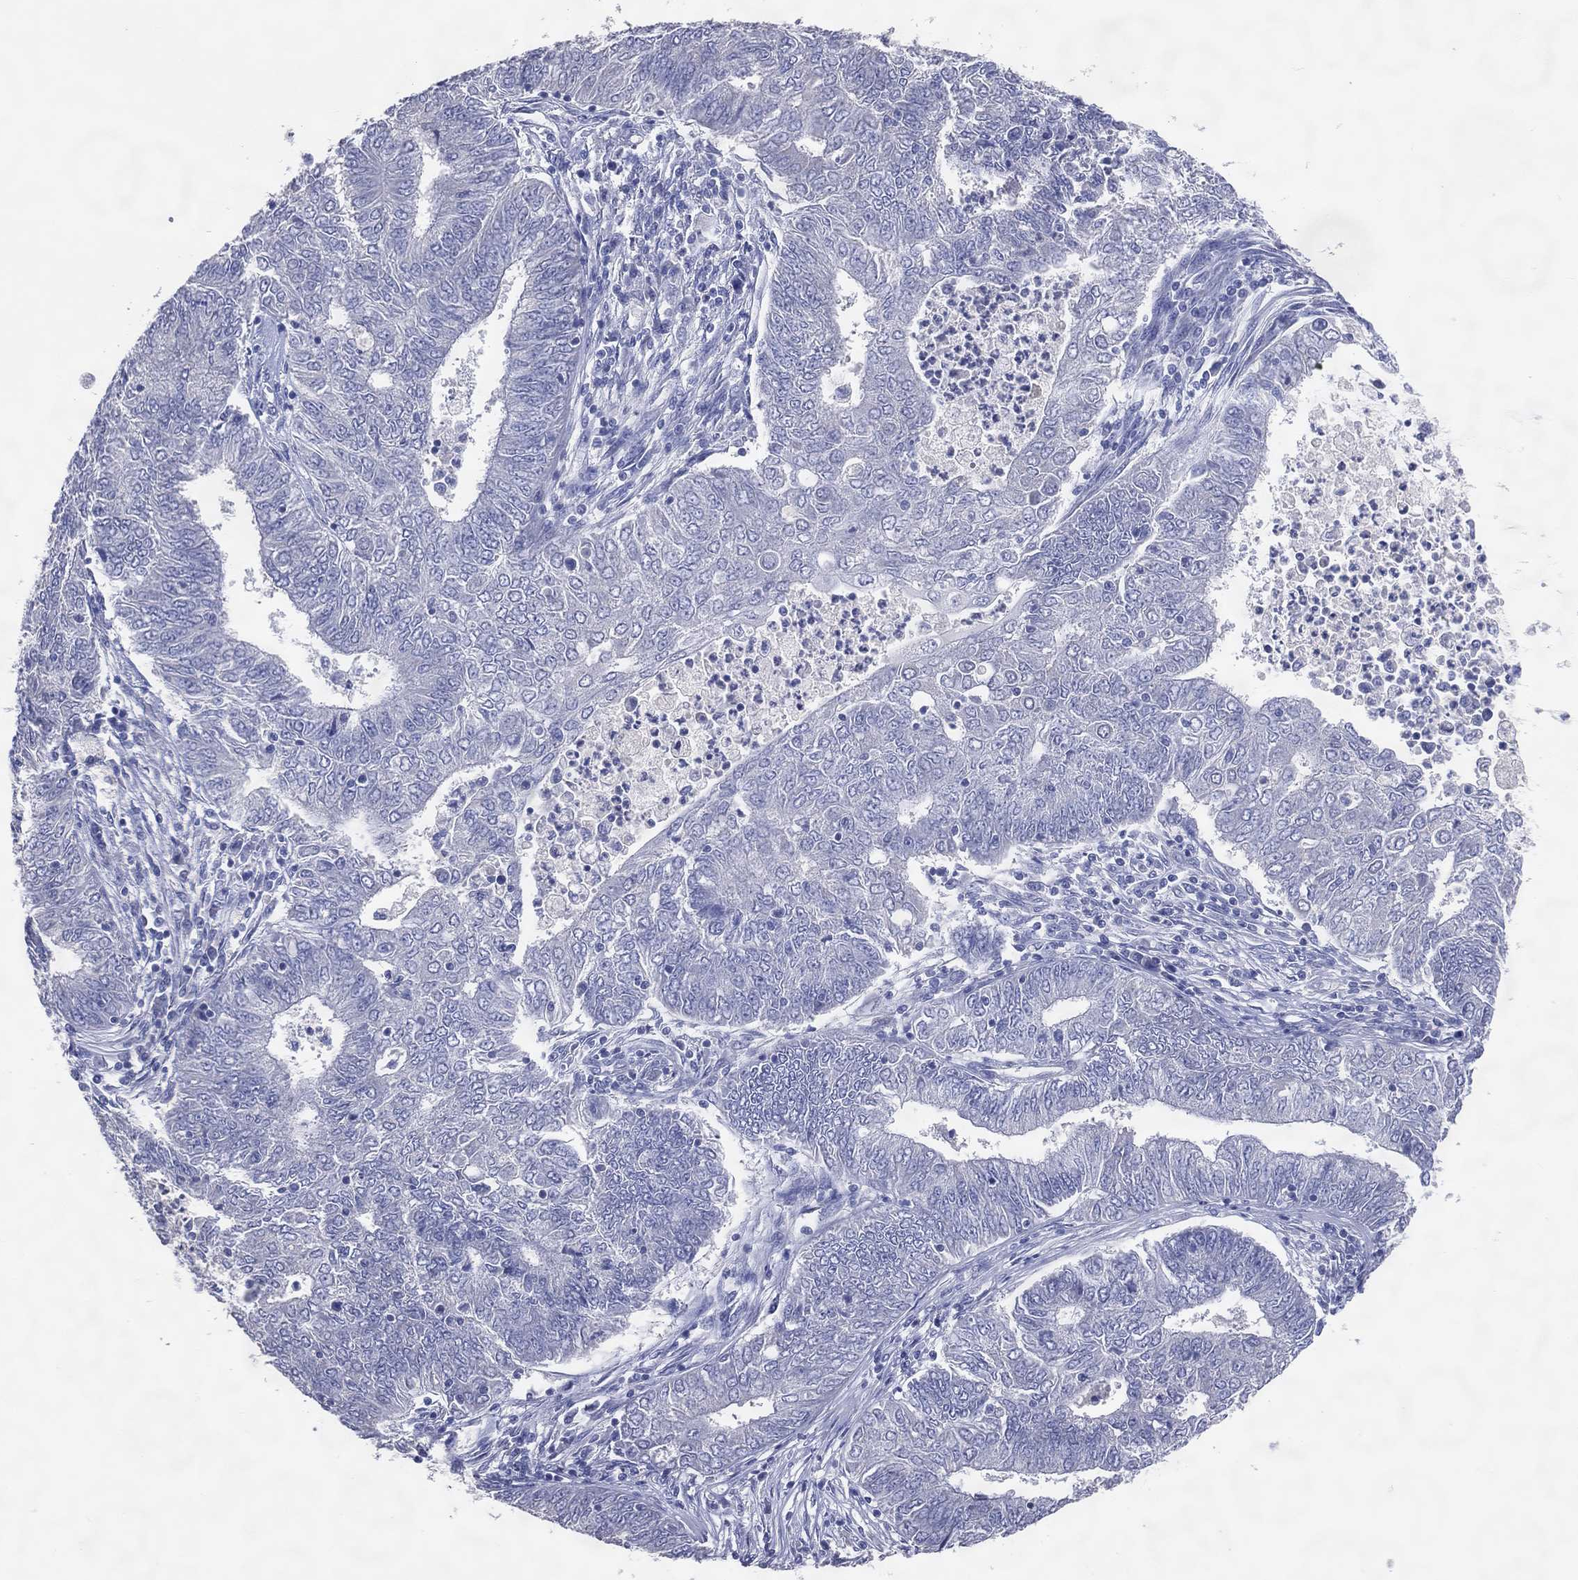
{"staining": {"intensity": "negative", "quantity": "none", "location": "none"}, "tissue": "endometrial cancer", "cell_type": "Tumor cells", "image_type": "cancer", "snomed": [{"axis": "morphology", "description": "Adenocarcinoma, NOS"}, {"axis": "topography", "description": "Endometrium"}], "caption": "A high-resolution histopathology image shows immunohistochemistry (IHC) staining of adenocarcinoma (endometrial), which displays no significant staining in tumor cells.", "gene": "DNAH6", "patient": {"sex": "female", "age": 62}}